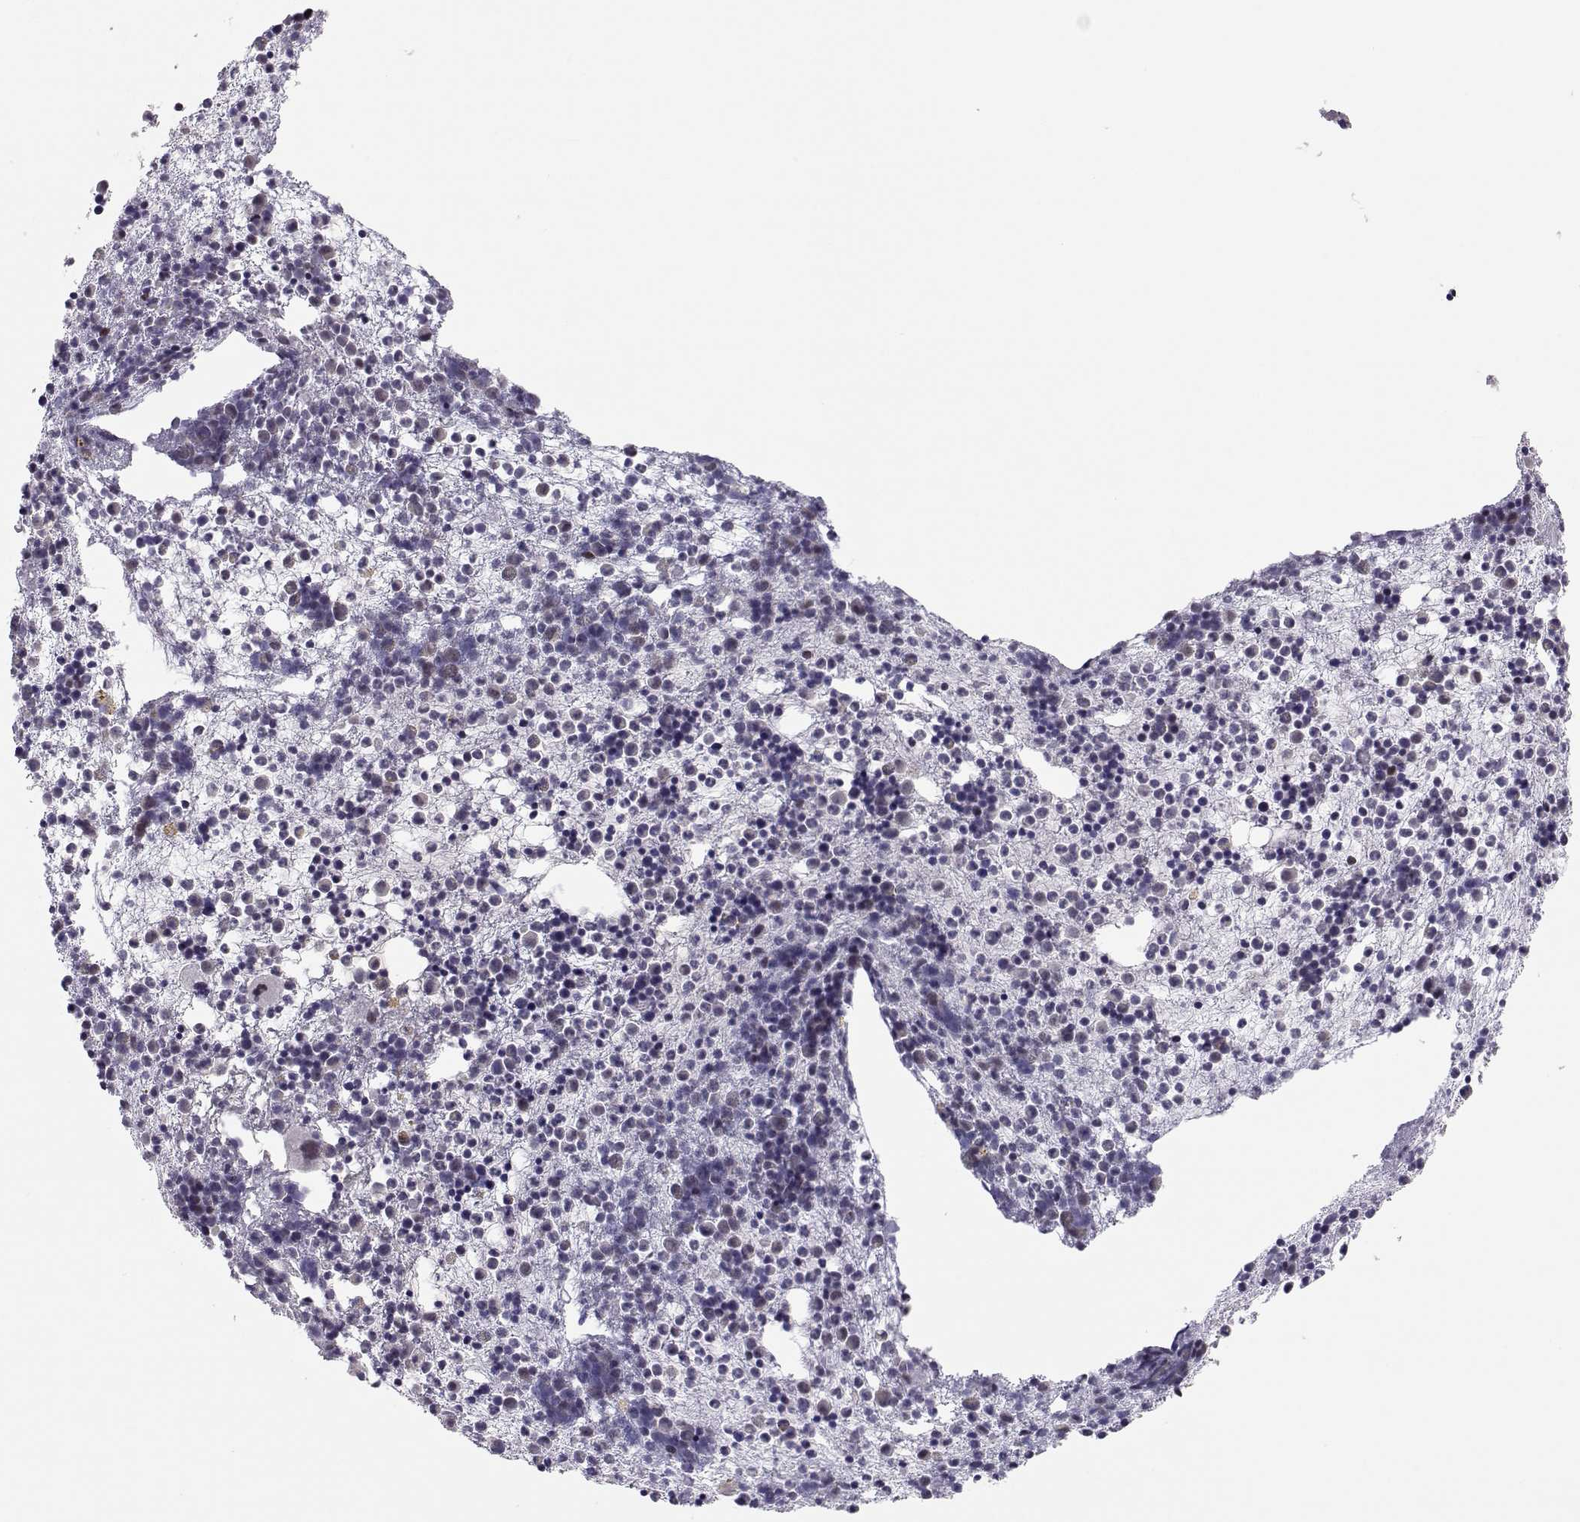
{"staining": {"intensity": "negative", "quantity": "none", "location": "none"}, "tissue": "bone marrow", "cell_type": "Hematopoietic cells", "image_type": "normal", "snomed": [{"axis": "morphology", "description": "Normal tissue, NOS"}, {"axis": "topography", "description": "Bone marrow"}], "caption": "DAB immunohistochemical staining of unremarkable bone marrow displays no significant staining in hematopoietic cells.", "gene": "SIX6", "patient": {"sex": "male", "age": 54}}